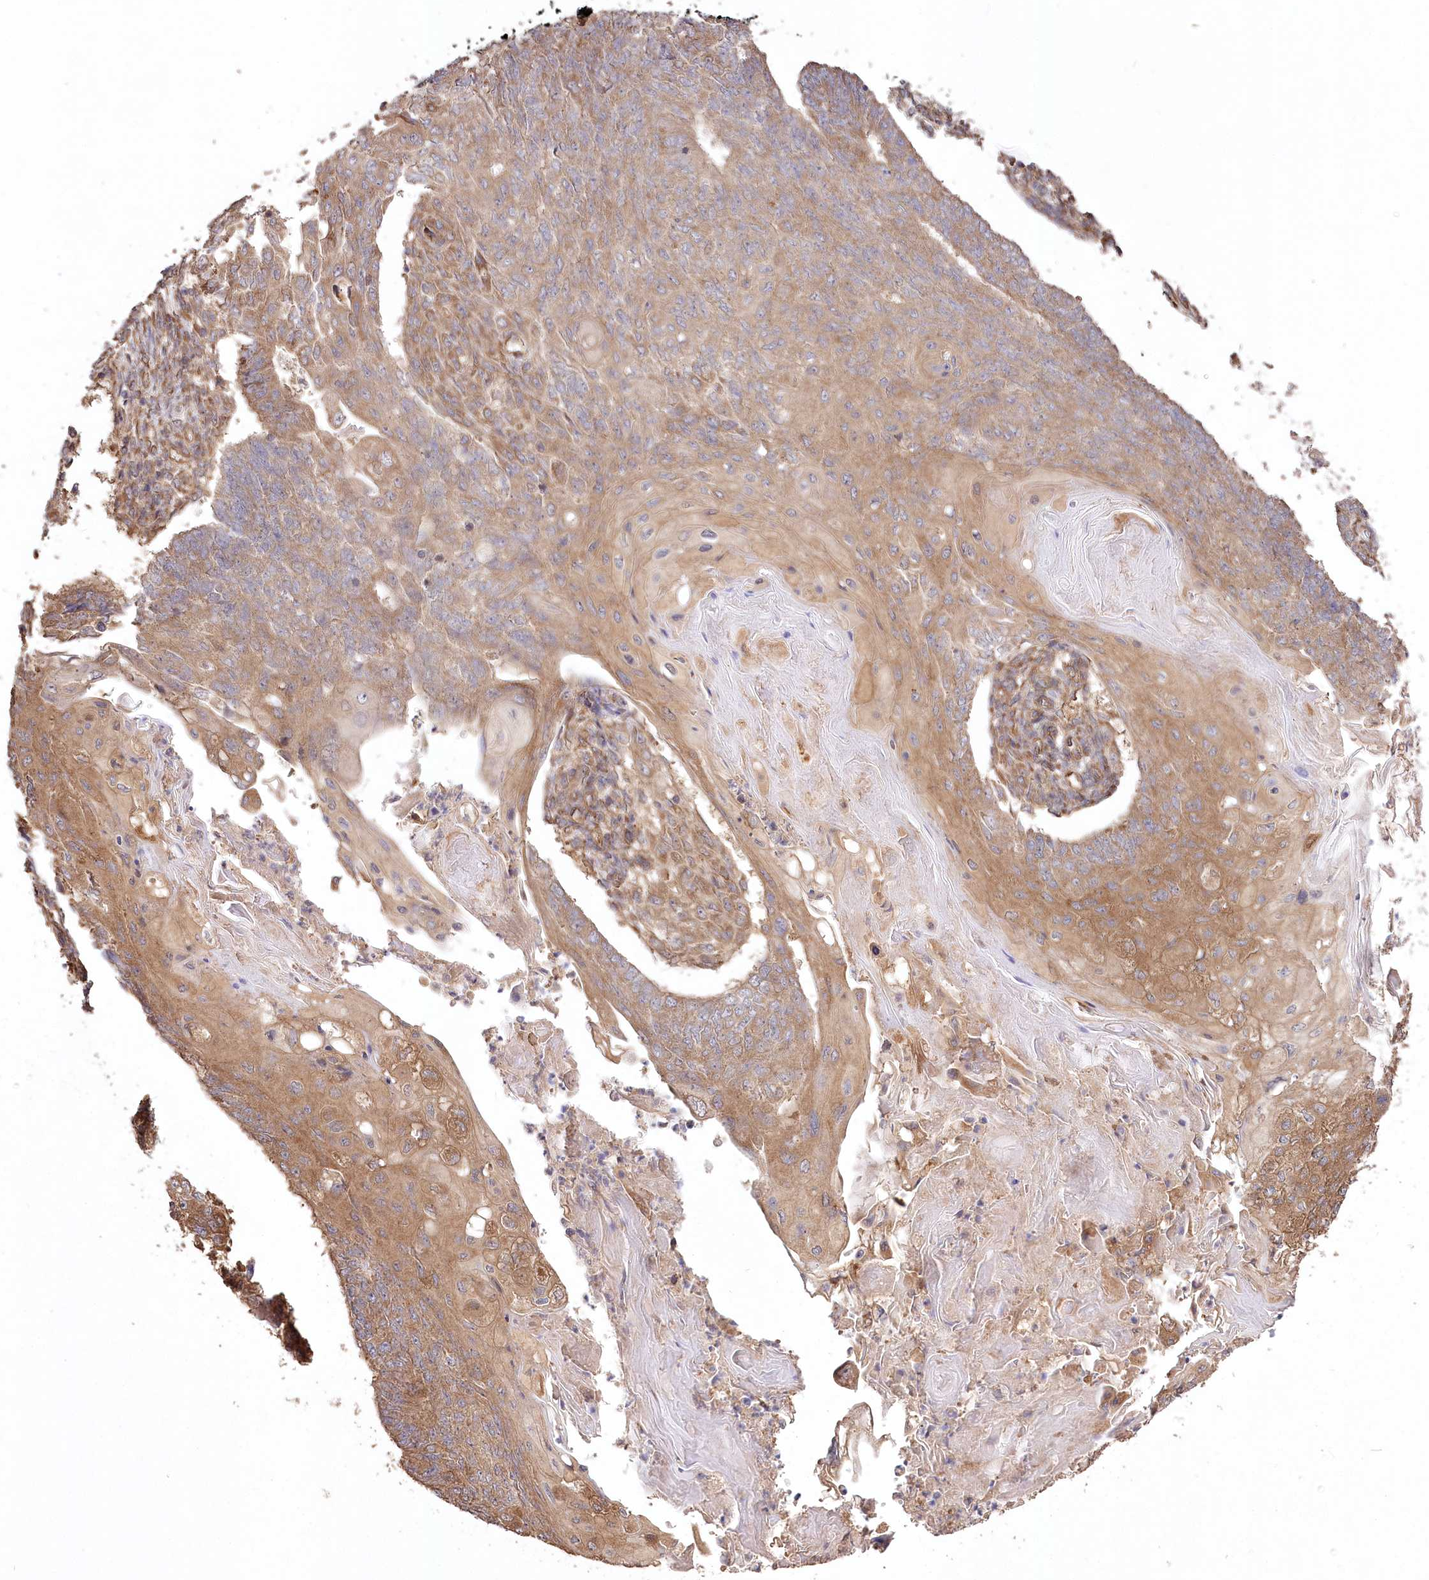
{"staining": {"intensity": "moderate", "quantity": ">75%", "location": "cytoplasmic/membranous"}, "tissue": "endometrial cancer", "cell_type": "Tumor cells", "image_type": "cancer", "snomed": [{"axis": "morphology", "description": "Adenocarcinoma, NOS"}, {"axis": "topography", "description": "Endometrium"}], "caption": "Protein analysis of endometrial cancer tissue exhibits moderate cytoplasmic/membranous positivity in approximately >75% of tumor cells. (DAB (3,3'-diaminobenzidine) IHC with brightfield microscopy, high magnification).", "gene": "PRSS53", "patient": {"sex": "female", "age": 32}}